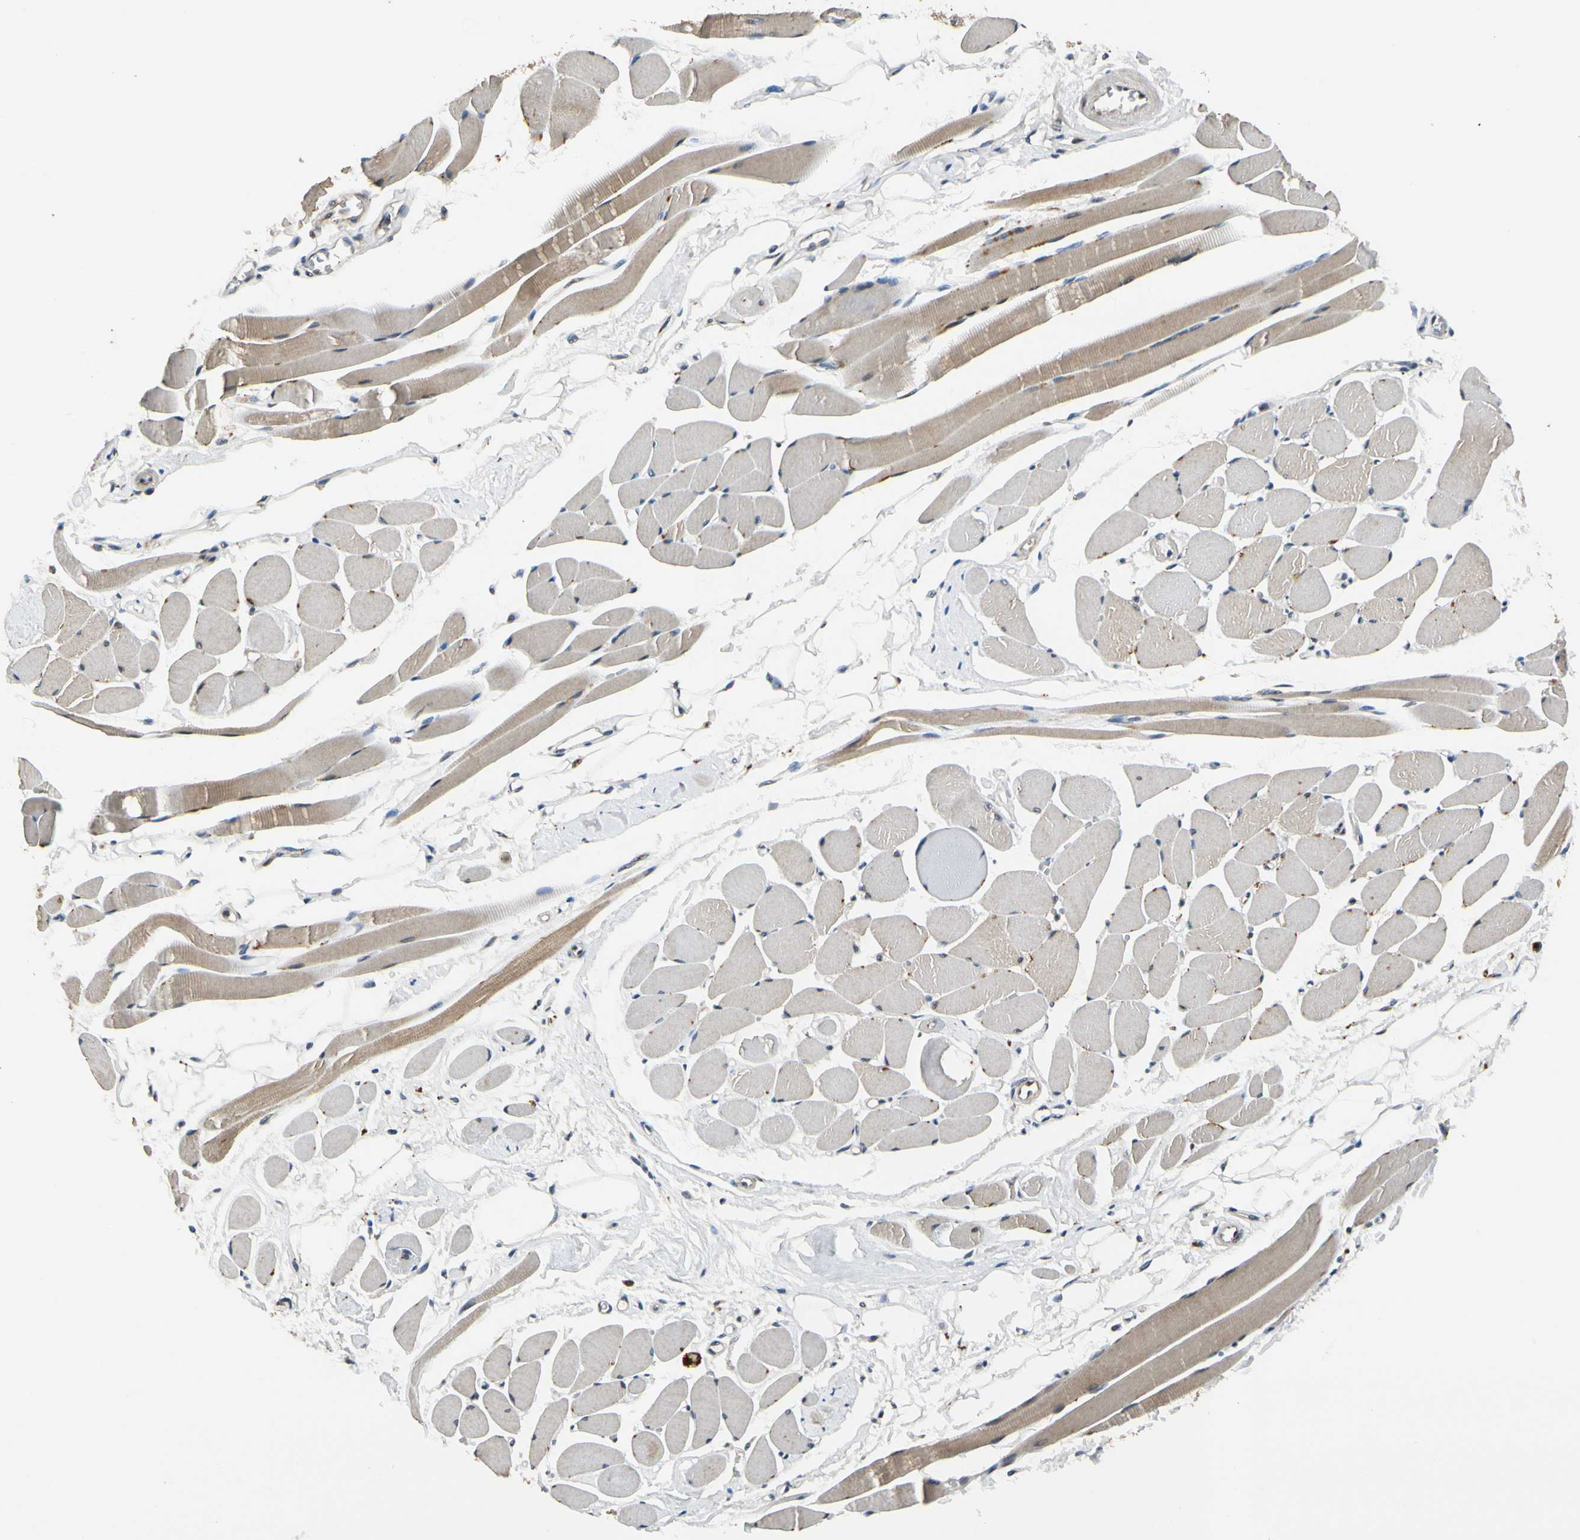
{"staining": {"intensity": "moderate", "quantity": "25%-75%", "location": "cytoplasmic/membranous"}, "tissue": "skeletal muscle", "cell_type": "Myocytes", "image_type": "normal", "snomed": [{"axis": "morphology", "description": "Normal tissue, NOS"}, {"axis": "topography", "description": "Skeletal muscle"}, {"axis": "topography", "description": "Peripheral nerve tissue"}], "caption": "Normal skeletal muscle shows moderate cytoplasmic/membranous staining in about 25%-75% of myocytes.", "gene": "RPS6KB2", "patient": {"sex": "female", "age": 84}}